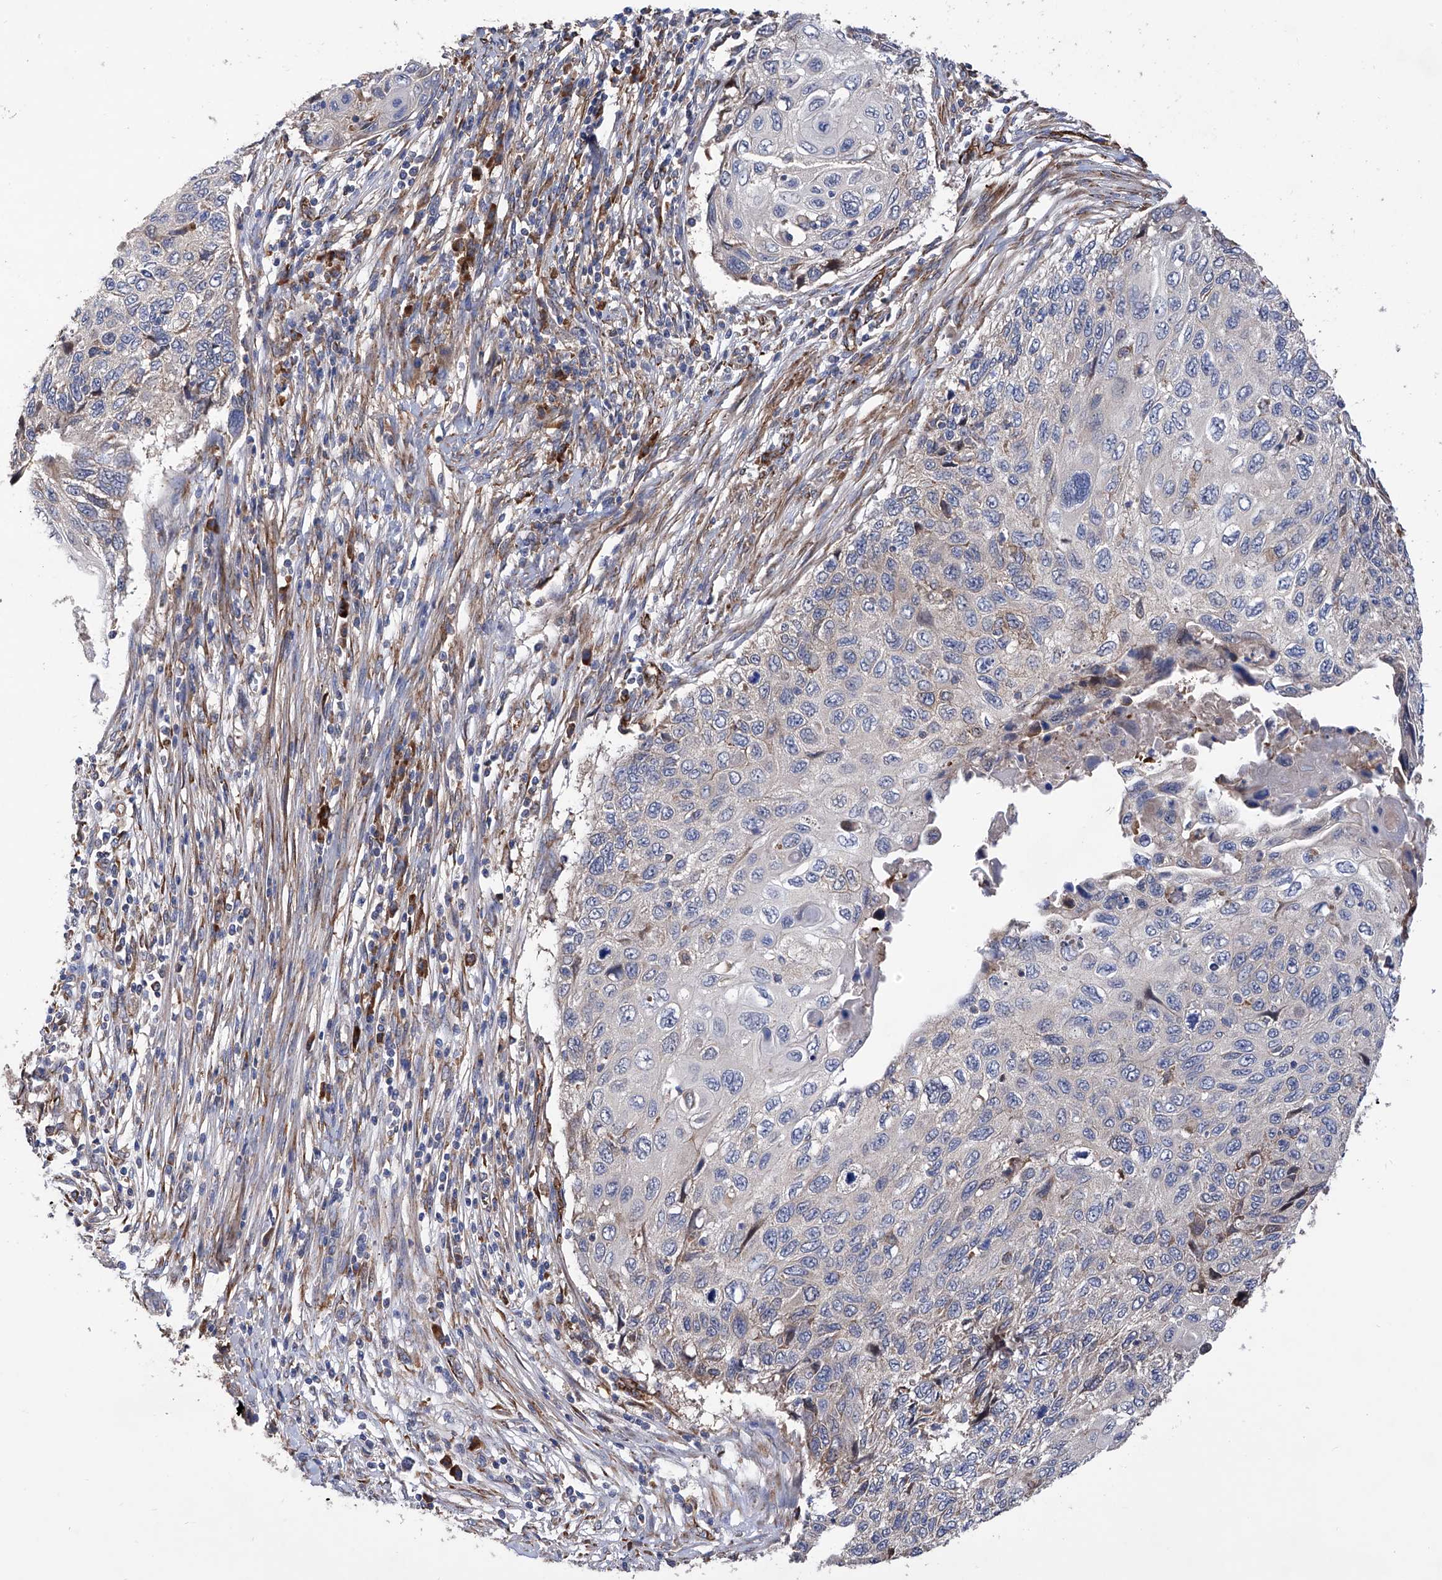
{"staining": {"intensity": "negative", "quantity": "none", "location": "none"}, "tissue": "cervical cancer", "cell_type": "Tumor cells", "image_type": "cancer", "snomed": [{"axis": "morphology", "description": "Squamous cell carcinoma, NOS"}, {"axis": "topography", "description": "Cervix"}], "caption": "The micrograph reveals no staining of tumor cells in squamous cell carcinoma (cervical).", "gene": "INPP5B", "patient": {"sex": "female", "age": 70}}